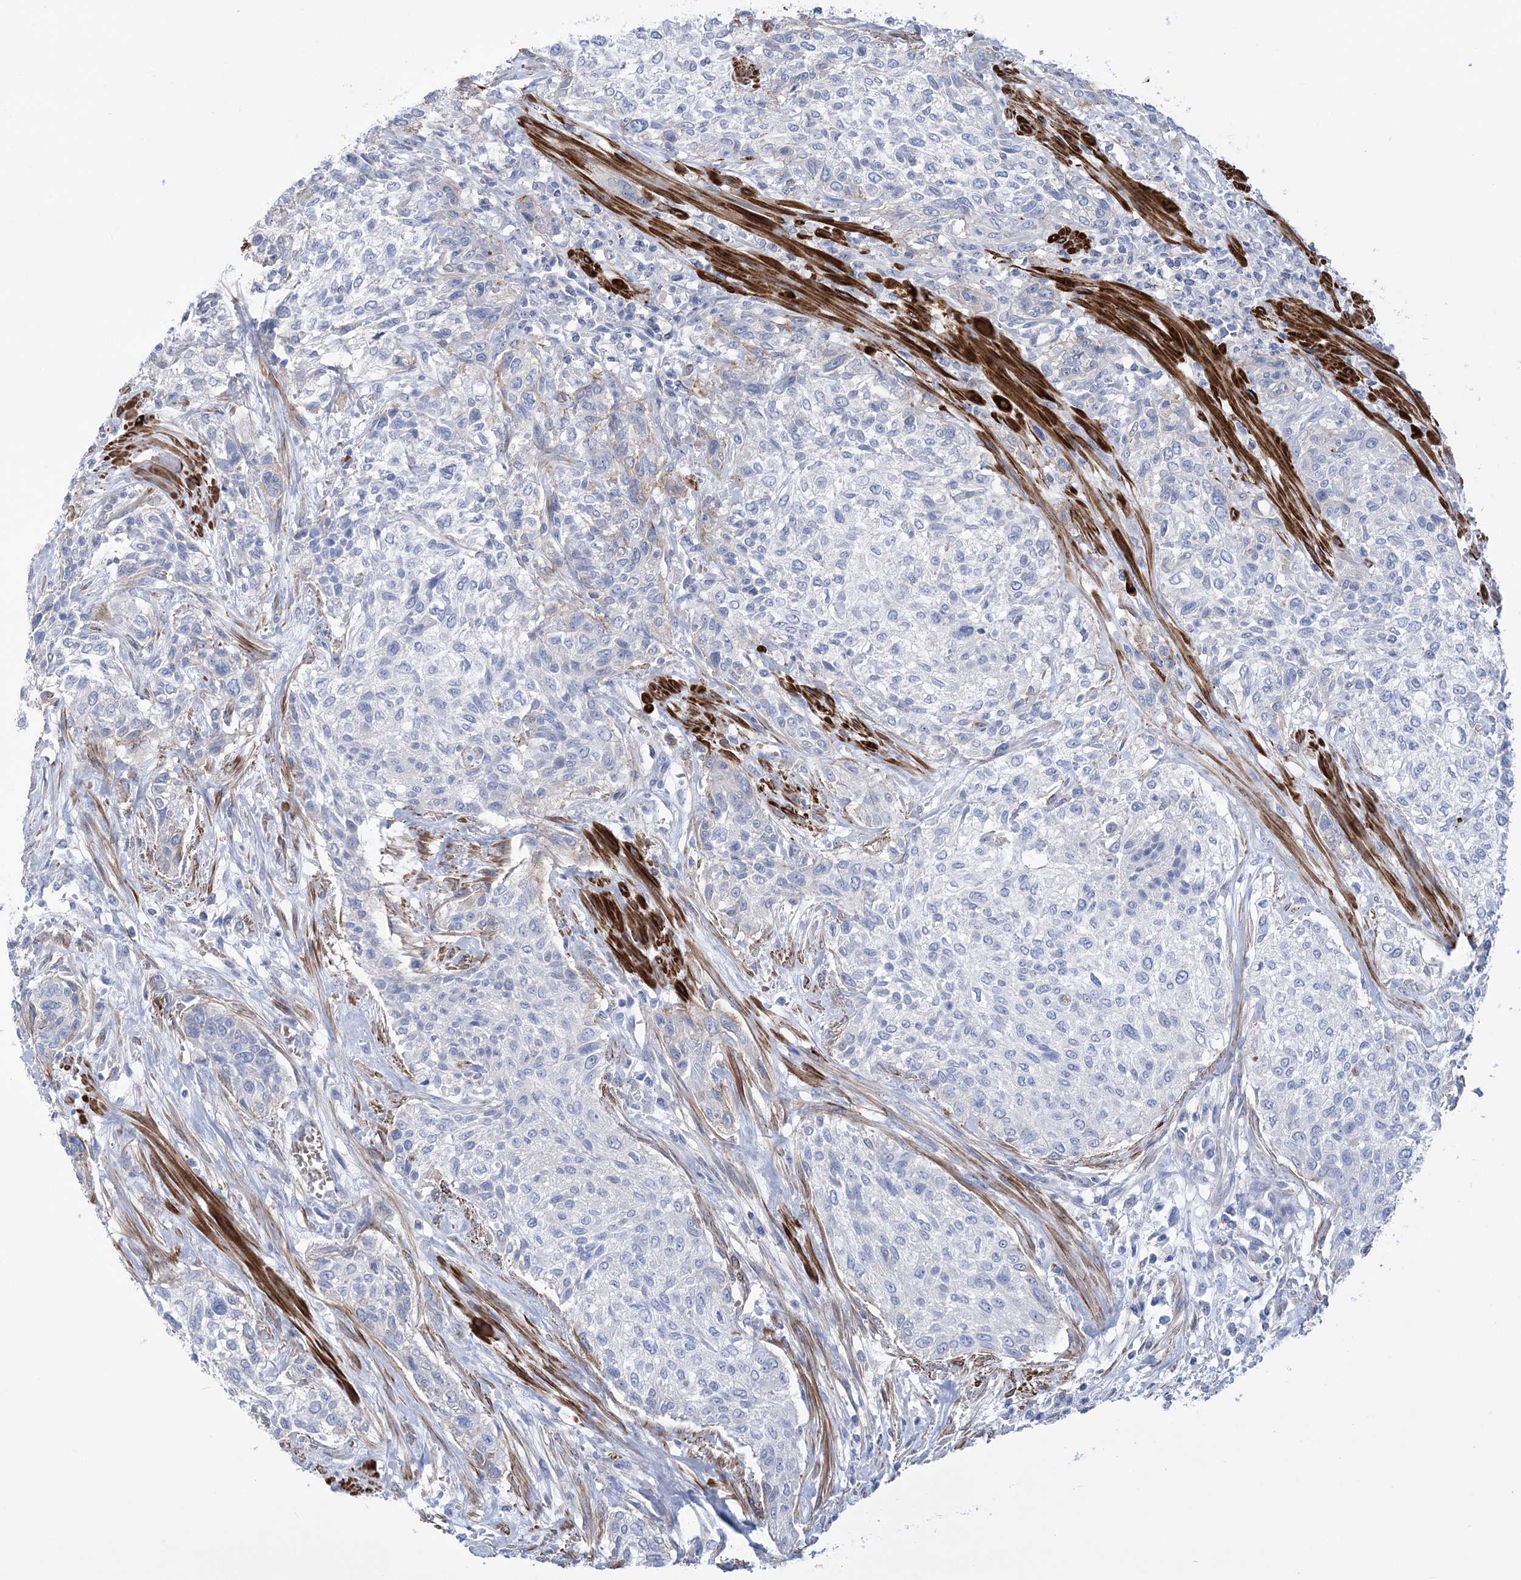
{"staining": {"intensity": "negative", "quantity": "none", "location": "none"}, "tissue": "urothelial cancer", "cell_type": "Tumor cells", "image_type": "cancer", "snomed": [{"axis": "morphology", "description": "Normal tissue, NOS"}, {"axis": "morphology", "description": "Urothelial carcinoma, NOS"}, {"axis": "topography", "description": "Urinary bladder"}, {"axis": "topography", "description": "Peripheral nerve tissue"}], "caption": "The image reveals no staining of tumor cells in transitional cell carcinoma. (DAB immunohistochemistry (IHC), high magnification).", "gene": "WDR74", "patient": {"sex": "male", "age": 35}}